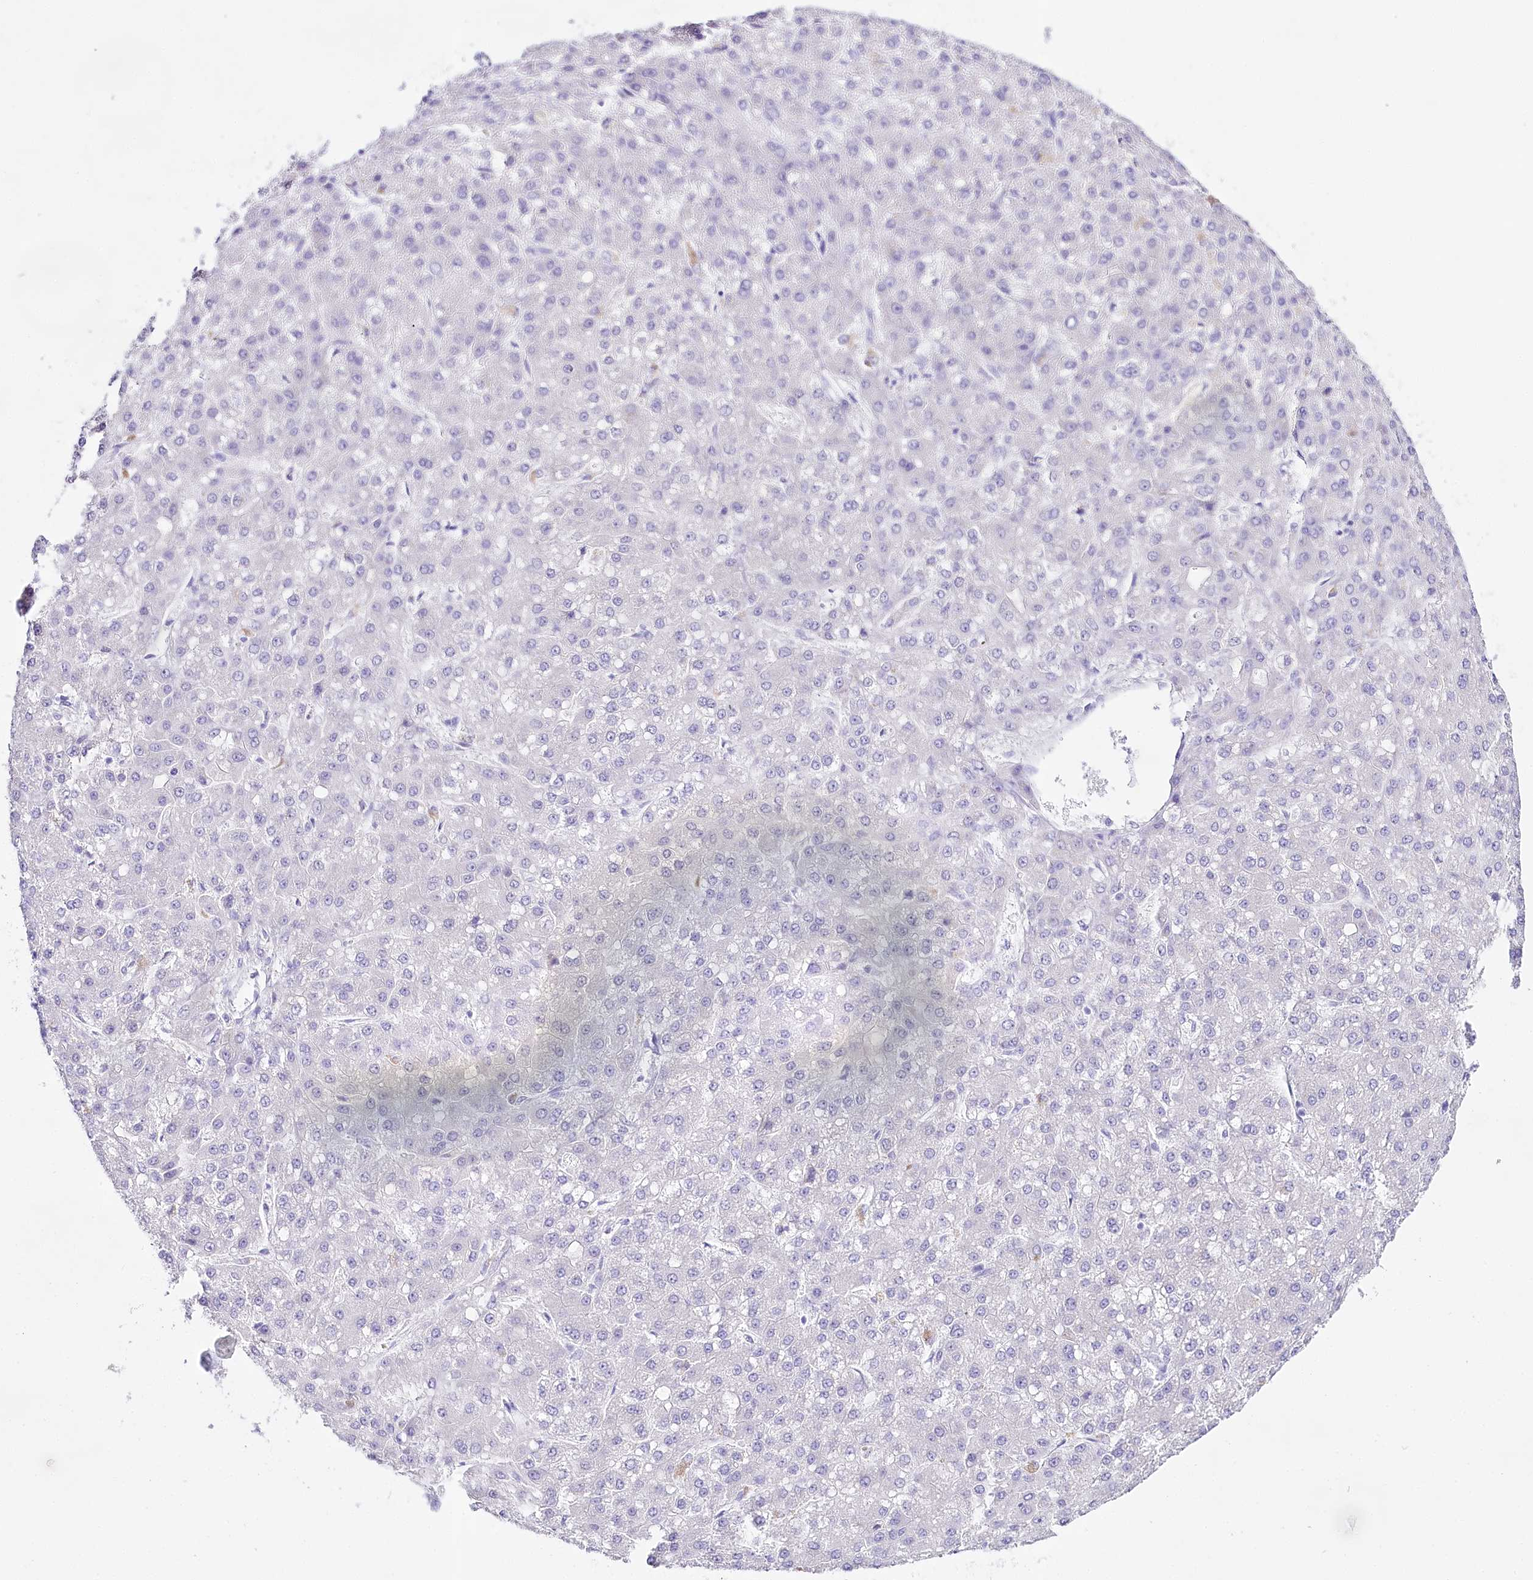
{"staining": {"intensity": "negative", "quantity": "none", "location": "none"}, "tissue": "liver cancer", "cell_type": "Tumor cells", "image_type": "cancer", "snomed": [{"axis": "morphology", "description": "Carcinoma, Hepatocellular, NOS"}, {"axis": "topography", "description": "Liver"}], "caption": "Tumor cells are negative for protein expression in human liver cancer (hepatocellular carcinoma).", "gene": "CSN3", "patient": {"sex": "male", "age": 67}}